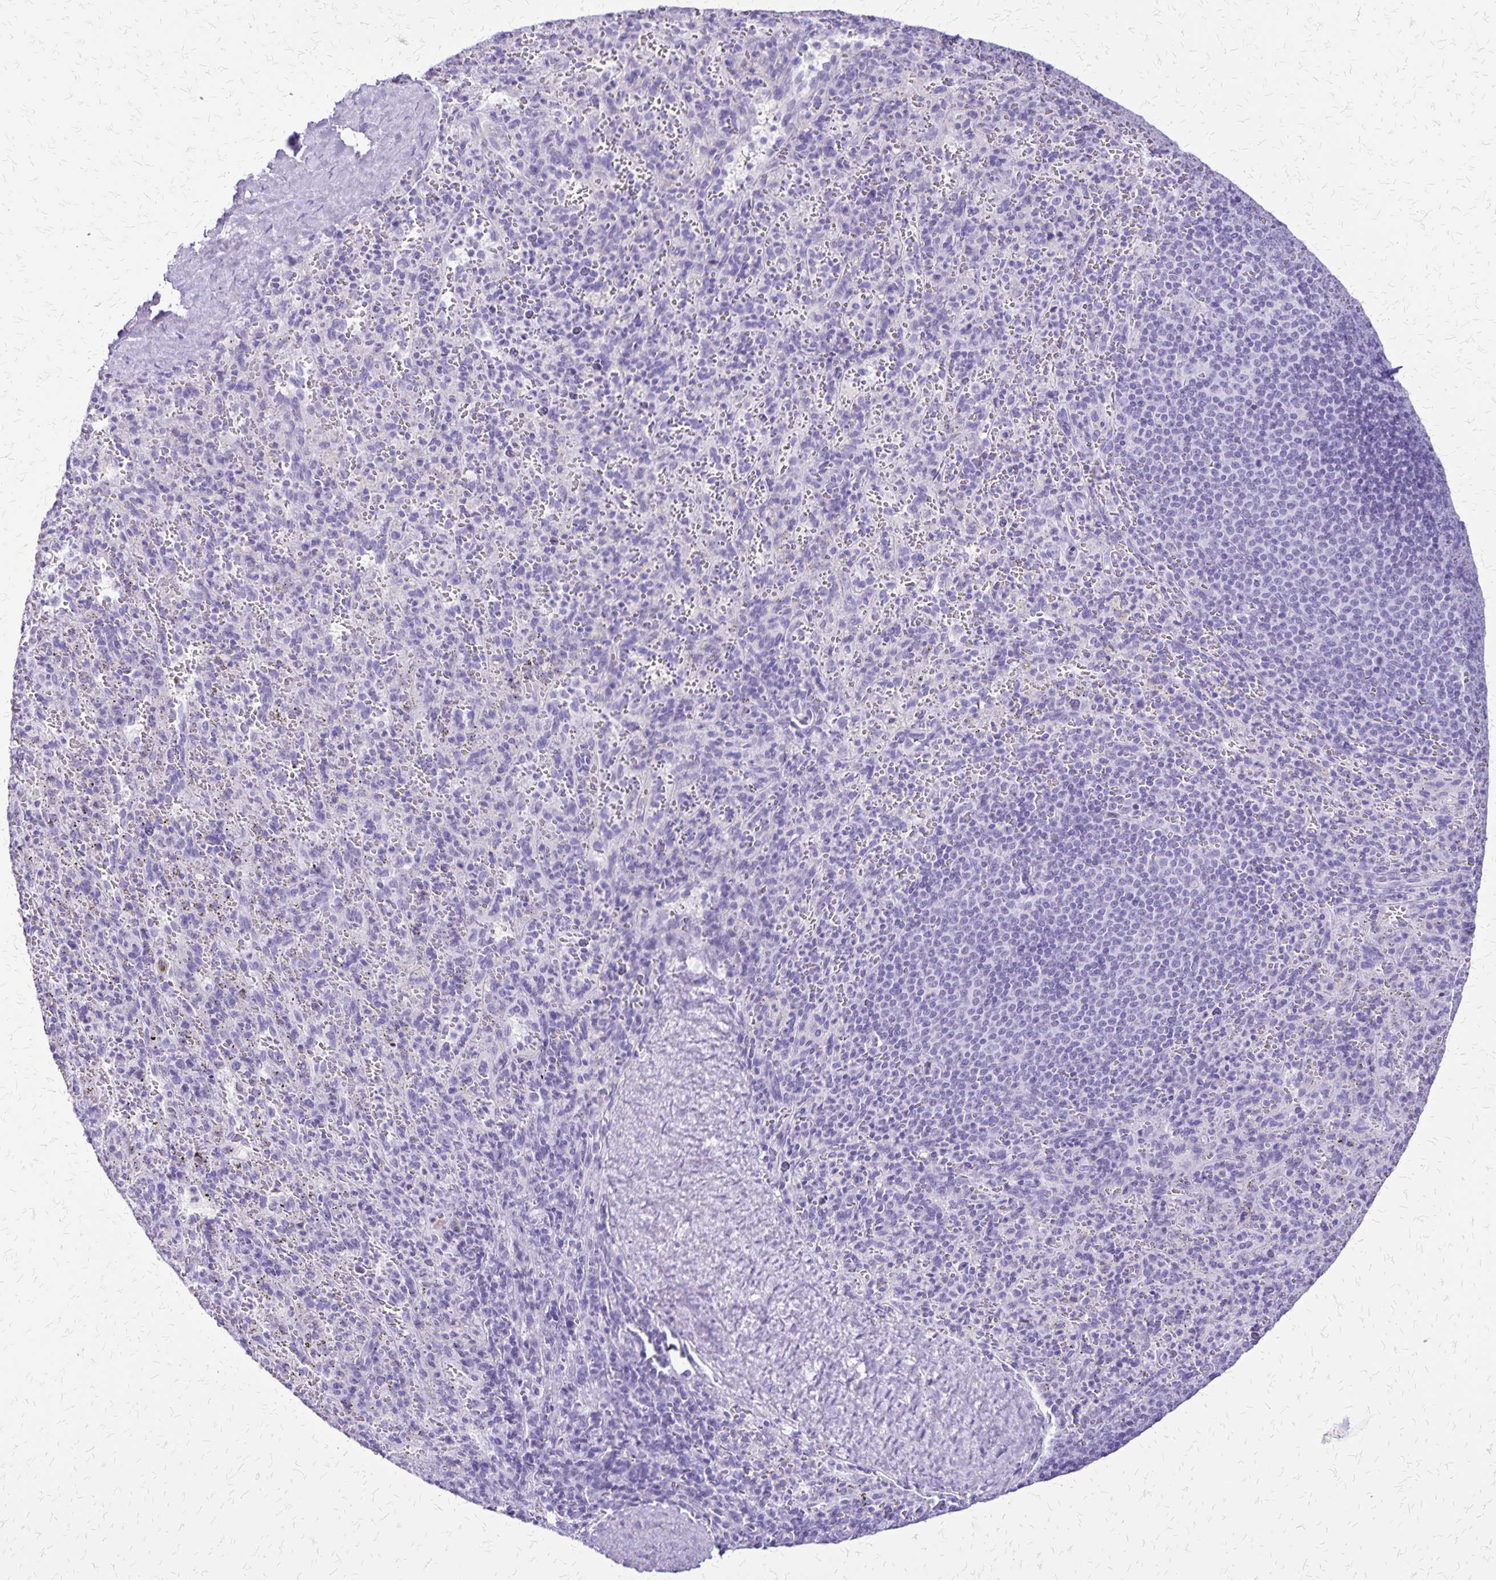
{"staining": {"intensity": "negative", "quantity": "none", "location": "none"}, "tissue": "spleen", "cell_type": "Cells in red pulp", "image_type": "normal", "snomed": [{"axis": "morphology", "description": "Normal tissue, NOS"}, {"axis": "topography", "description": "Spleen"}], "caption": "High power microscopy image of an IHC image of benign spleen, revealing no significant positivity in cells in red pulp. Brightfield microscopy of immunohistochemistry (IHC) stained with DAB (3,3'-diaminobenzidine) (brown) and hematoxylin (blue), captured at high magnification.", "gene": "SLC13A2", "patient": {"sex": "male", "age": 57}}